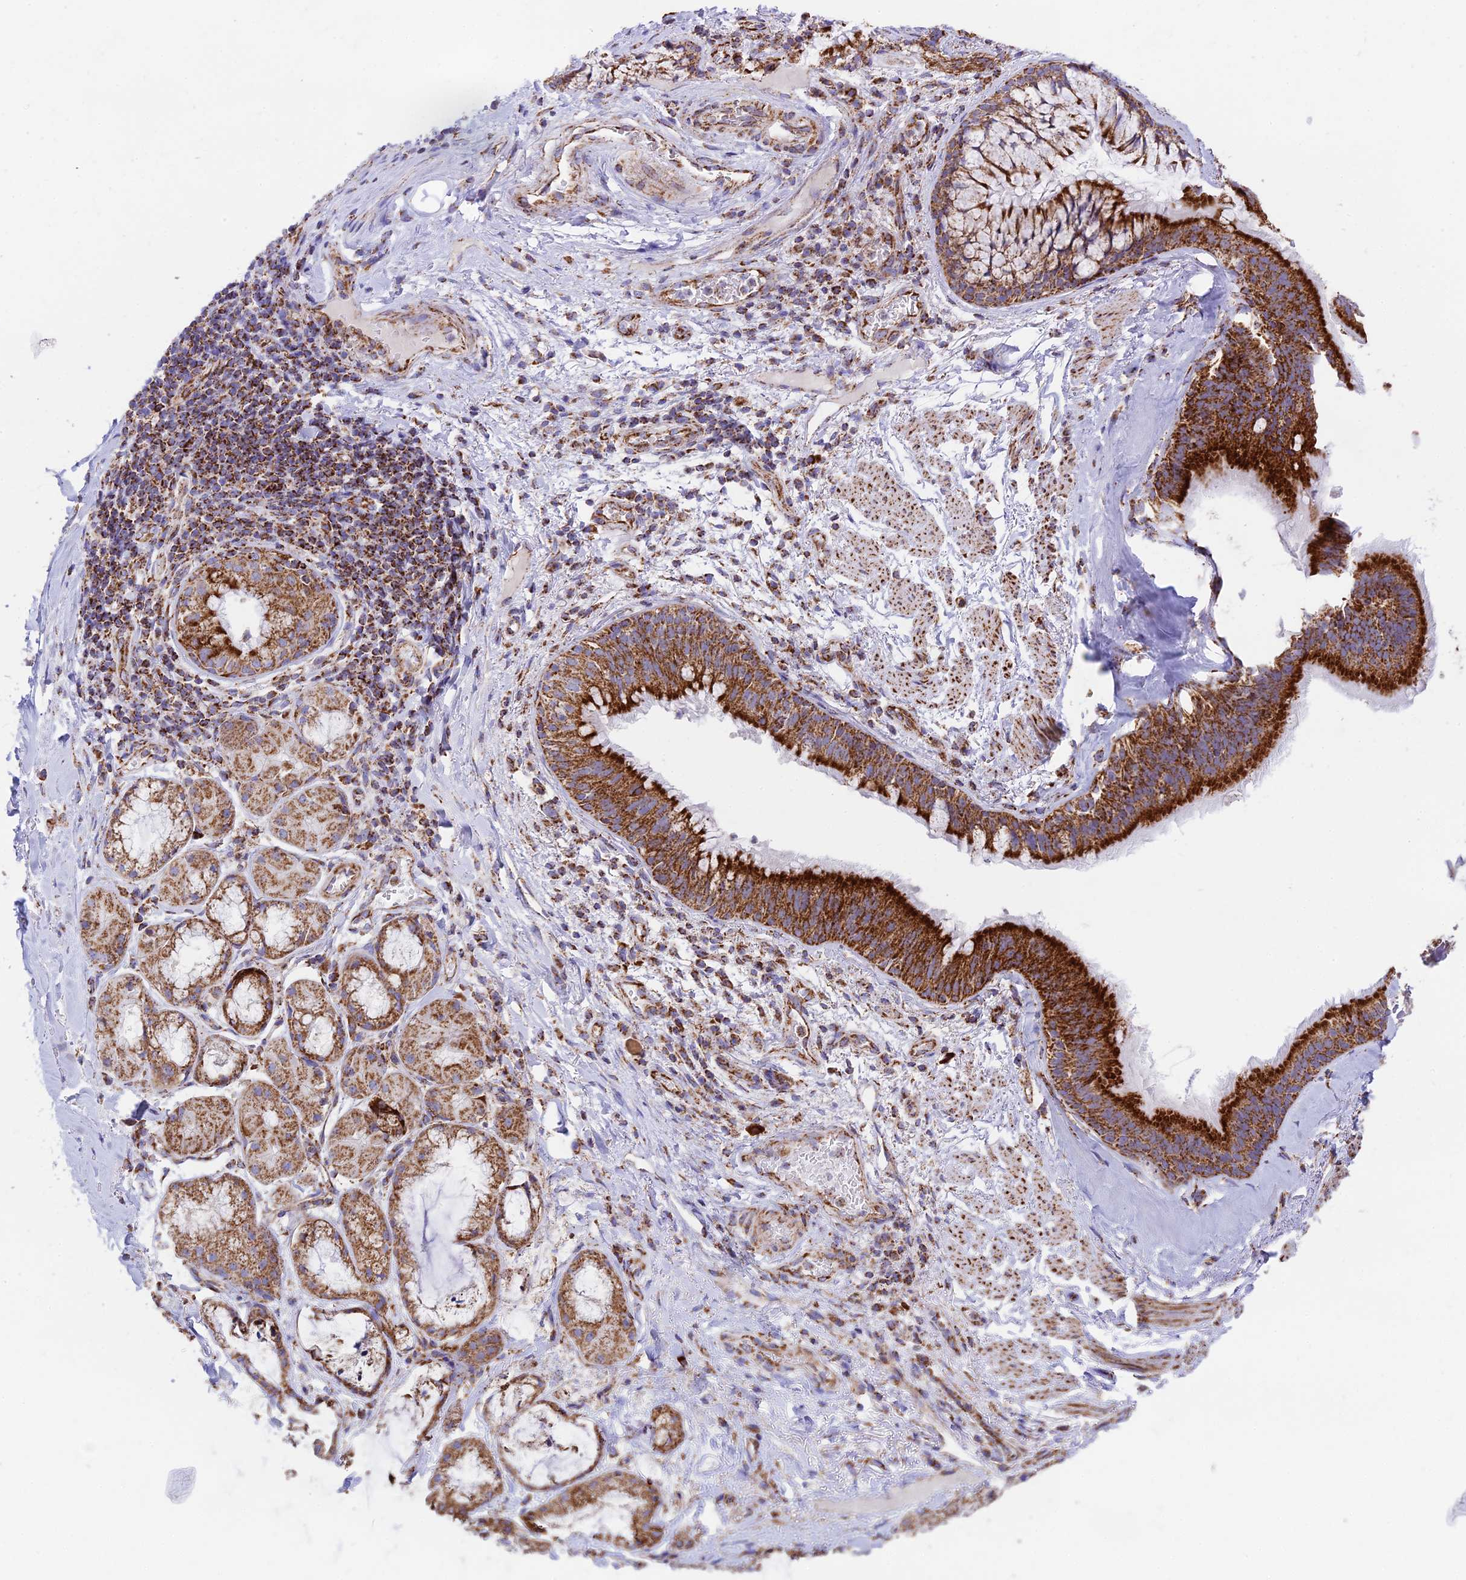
{"staining": {"intensity": "strong", "quantity": ">75%", "location": "cytoplasmic/membranous"}, "tissue": "soft tissue", "cell_type": "Fibroblasts", "image_type": "normal", "snomed": [{"axis": "morphology", "description": "Normal tissue, NOS"}, {"axis": "topography", "description": "Lymph node"}, {"axis": "topography", "description": "Cartilage tissue"}, {"axis": "topography", "description": "Bronchus"}], "caption": "Strong cytoplasmic/membranous positivity for a protein is seen in about >75% of fibroblasts of unremarkable soft tissue using IHC.", "gene": "CHCHD3", "patient": {"sex": "male", "age": 63}}